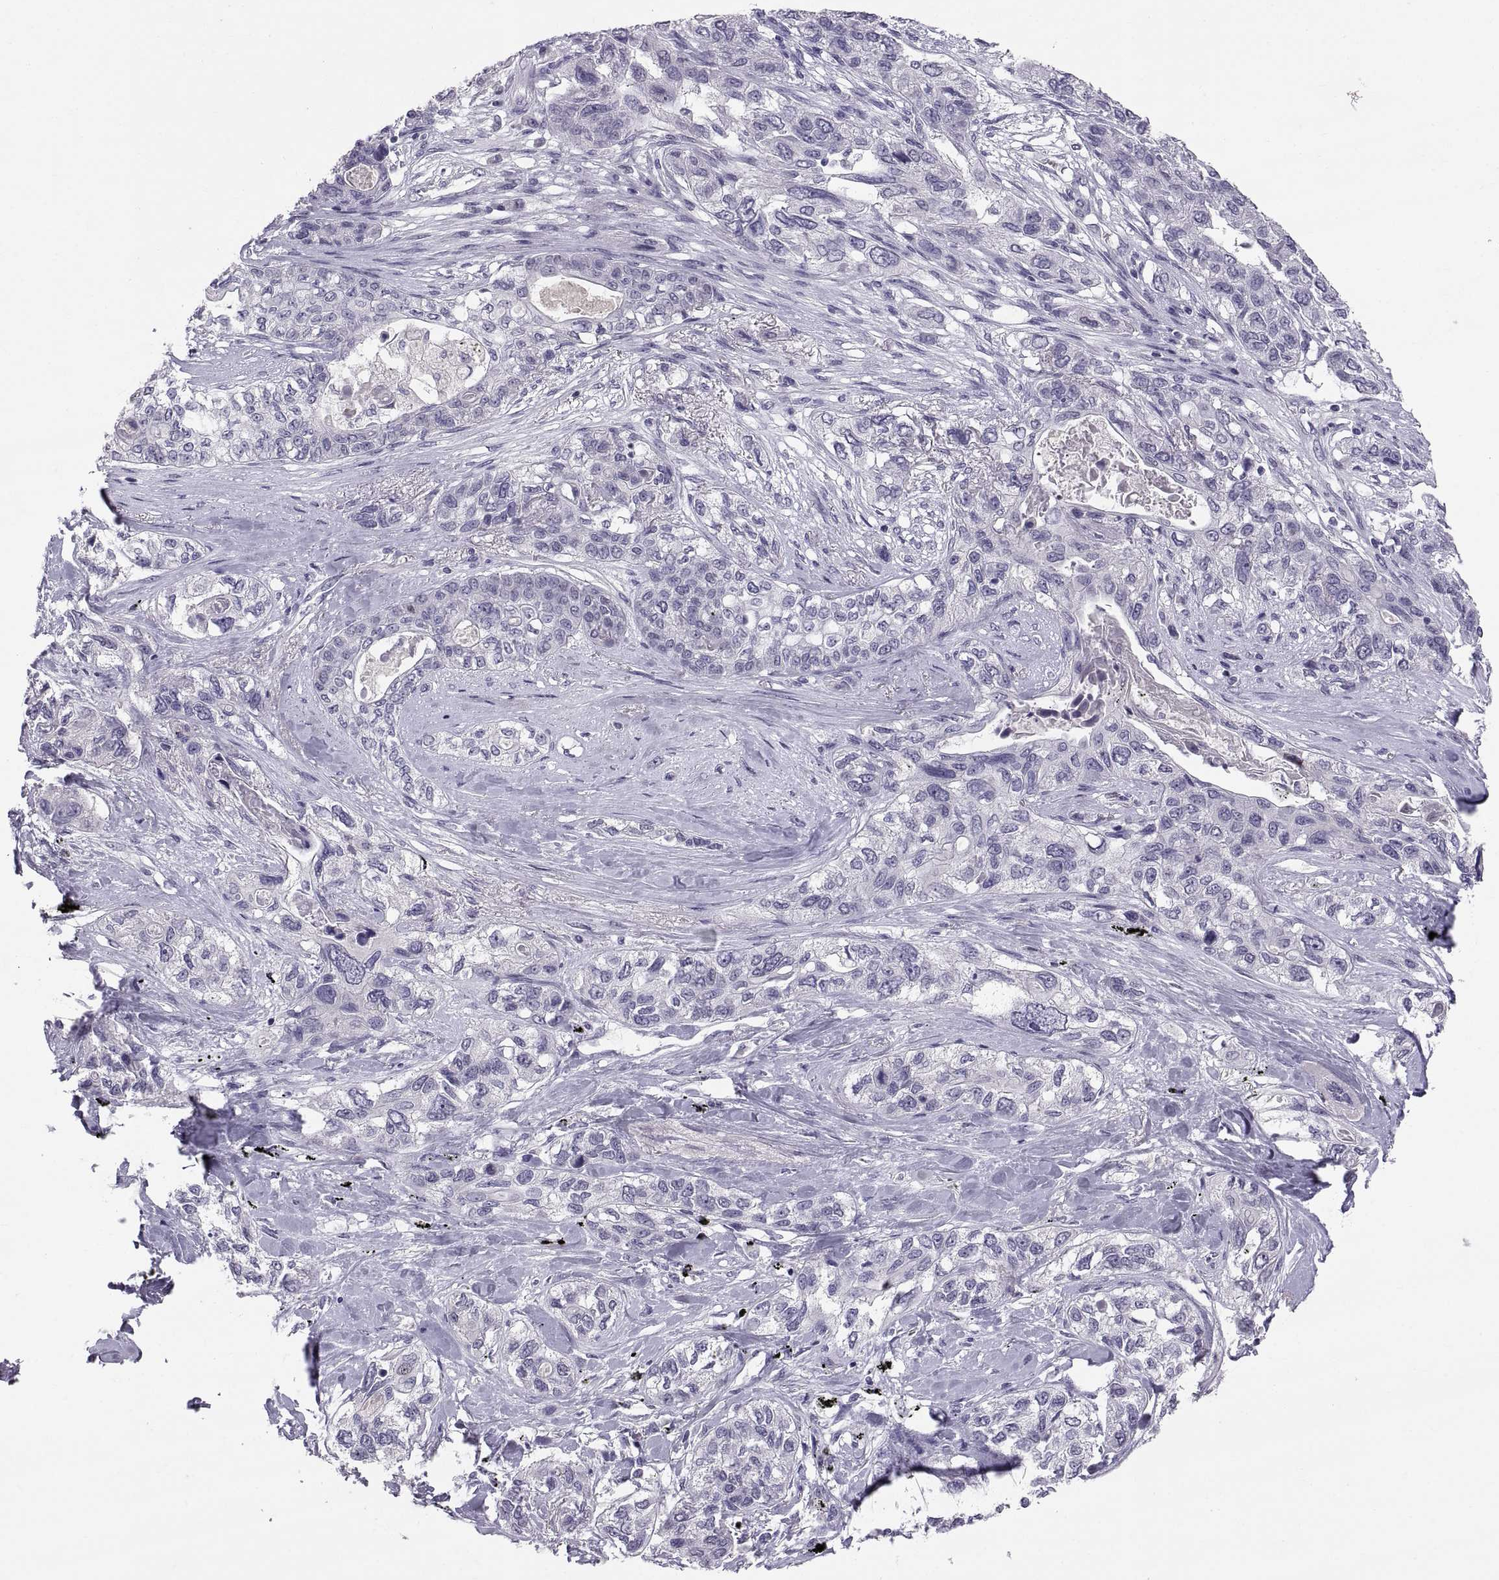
{"staining": {"intensity": "negative", "quantity": "none", "location": "none"}, "tissue": "lung cancer", "cell_type": "Tumor cells", "image_type": "cancer", "snomed": [{"axis": "morphology", "description": "Squamous cell carcinoma, NOS"}, {"axis": "topography", "description": "Lung"}], "caption": "Micrograph shows no protein staining in tumor cells of lung cancer (squamous cell carcinoma) tissue. (Immunohistochemistry, brightfield microscopy, high magnification).", "gene": "PTN", "patient": {"sex": "female", "age": 70}}